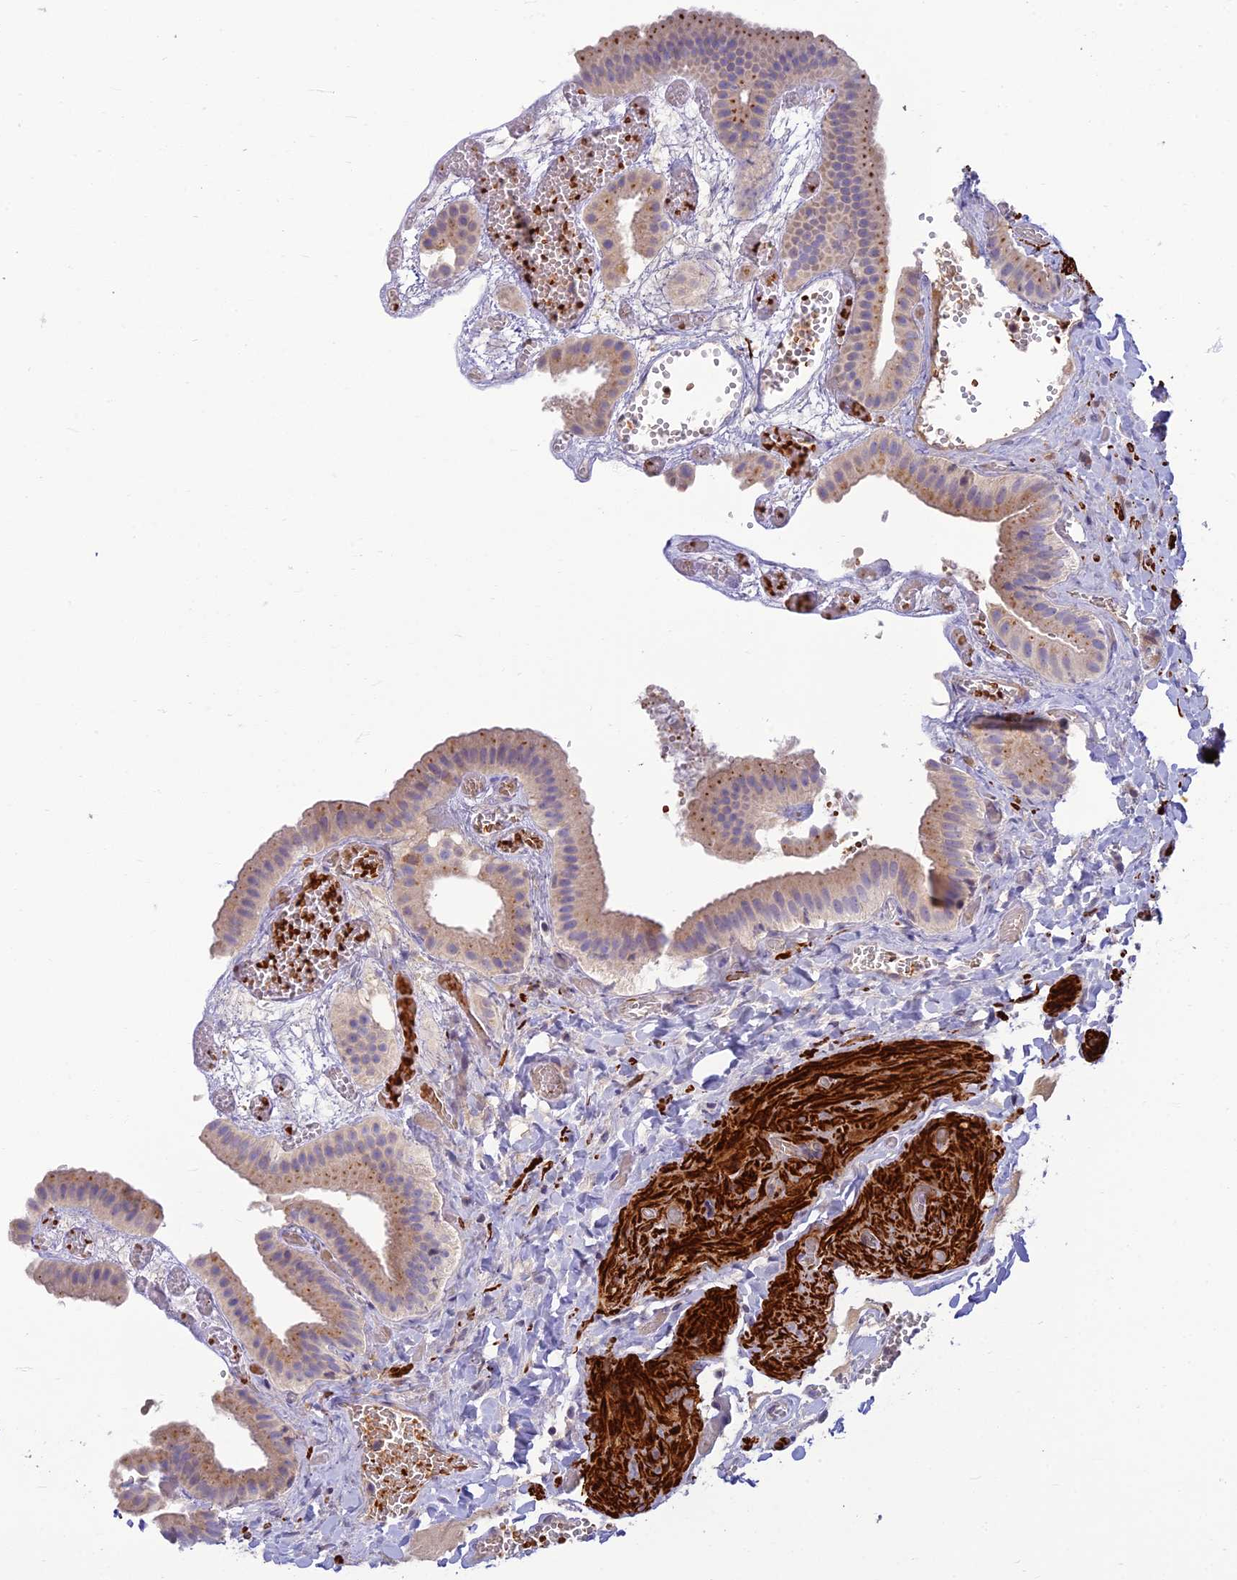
{"staining": {"intensity": "moderate", "quantity": "25%-75%", "location": "cytoplasmic/membranous"}, "tissue": "gallbladder", "cell_type": "Glandular cells", "image_type": "normal", "snomed": [{"axis": "morphology", "description": "Normal tissue, NOS"}, {"axis": "topography", "description": "Gallbladder"}], "caption": "A medium amount of moderate cytoplasmic/membranous positivity is appreciated in approximately 25%-75% of glandular cells in normal gallbladder.", "gene": "CLIP4", "patient": {"sex": "female", "age": 64}}